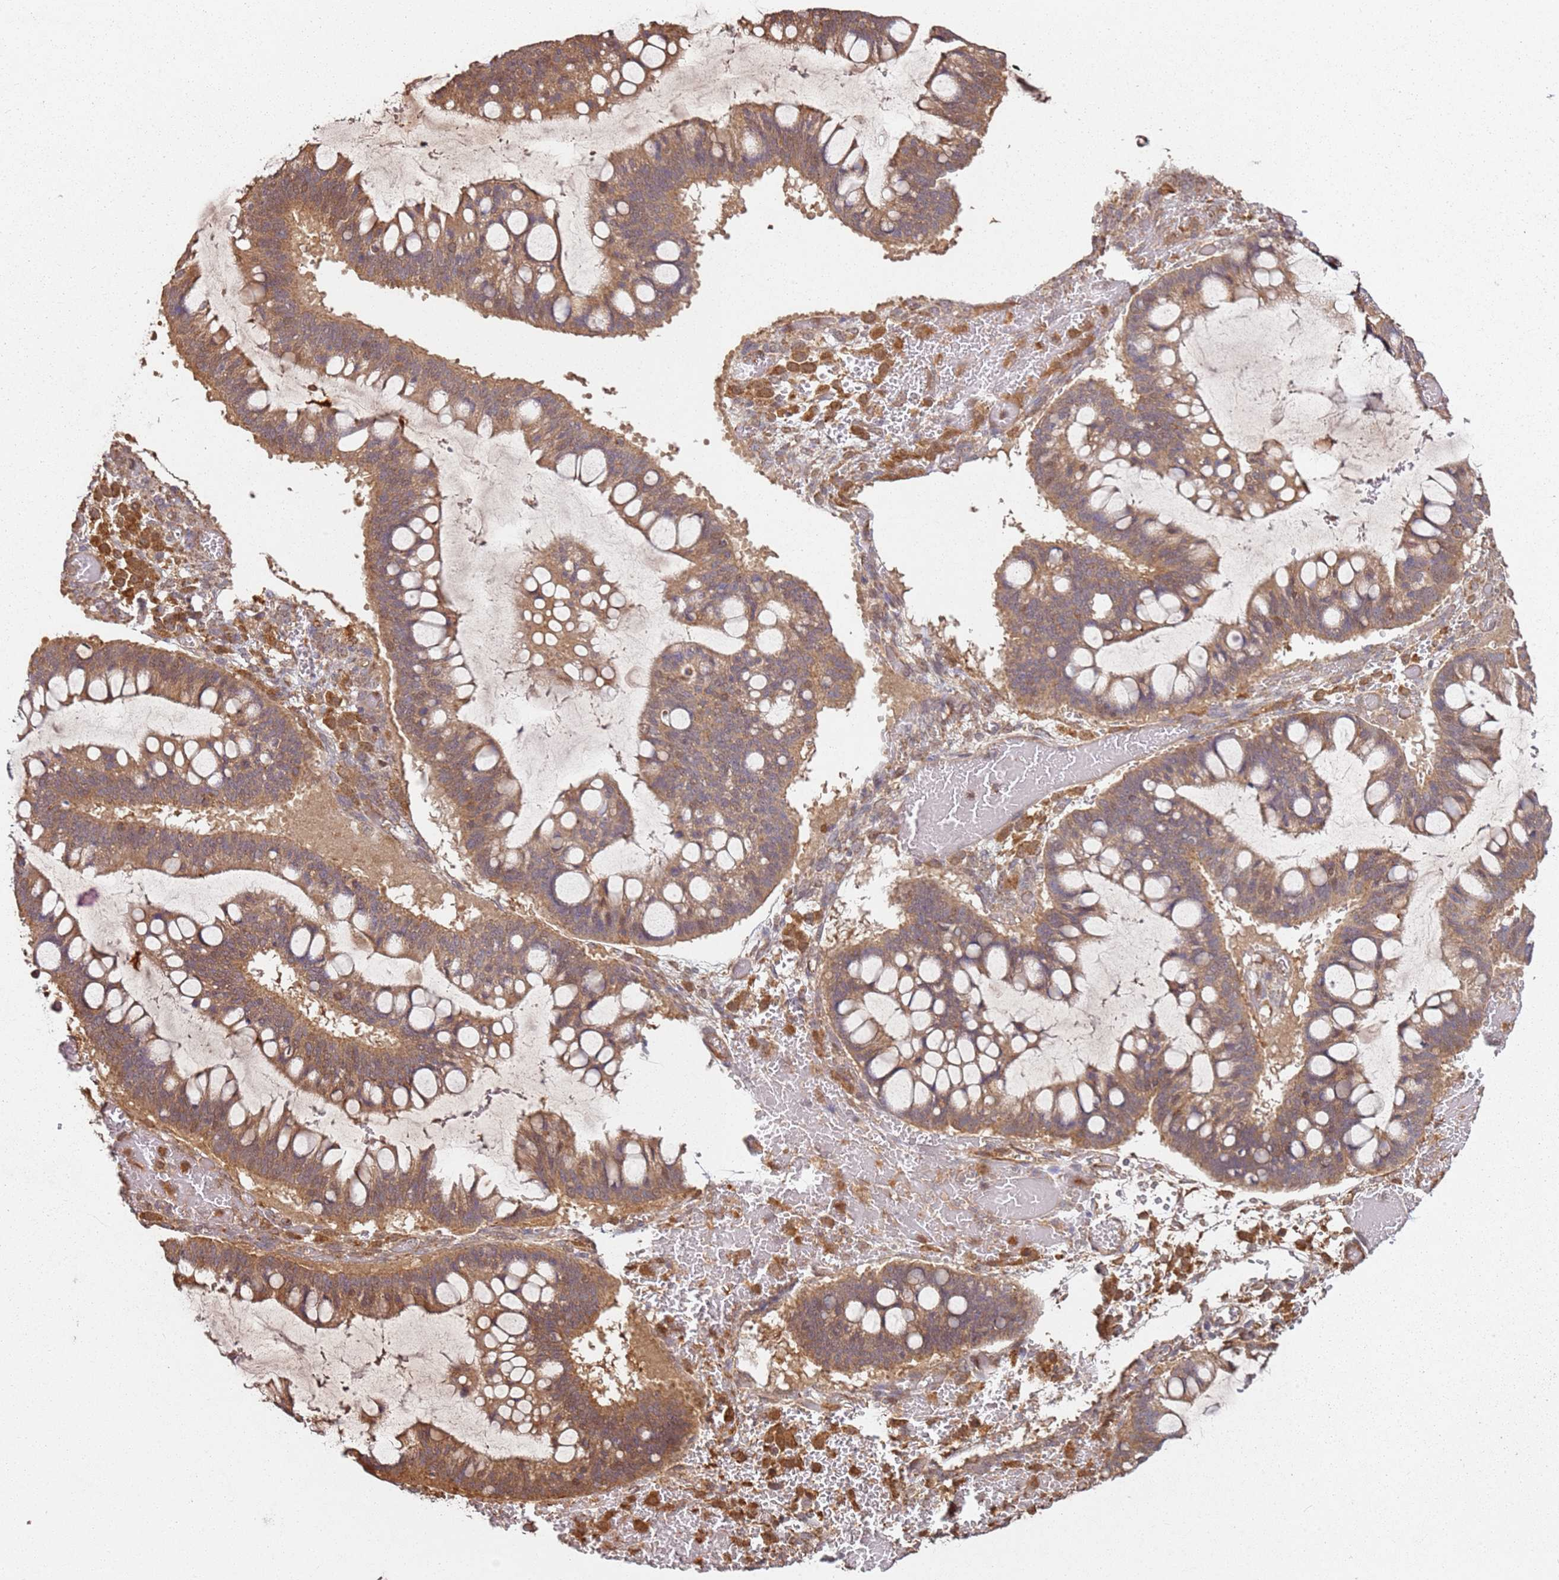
{"staining": {"intensity": "moderate", "quantity": ">75%", "location": "cytoplasmic/membranous"}, "tissue": "ovarian cancer", "cell_type": "Tumor cells", "image_type": "cancer", "snomed": [{"axis": "morphology", "description": "Cystadenocarcinoma, mucinous, NOS"}, {"axis": "topography", "description": "Ovary"}], "caption": "This photomicrograph demonstrates ovarian cancer (mucinous cystadenocarcinoma) stained with immunohistochemistry to label a protein in brown. The cytoplasmic/membranous of tumor cells show moderate positivity for the protein. Nuclei are counter-stained blue.", "gene": "SCGB2B2", "patient": {"sex": "female", "age": 73}}